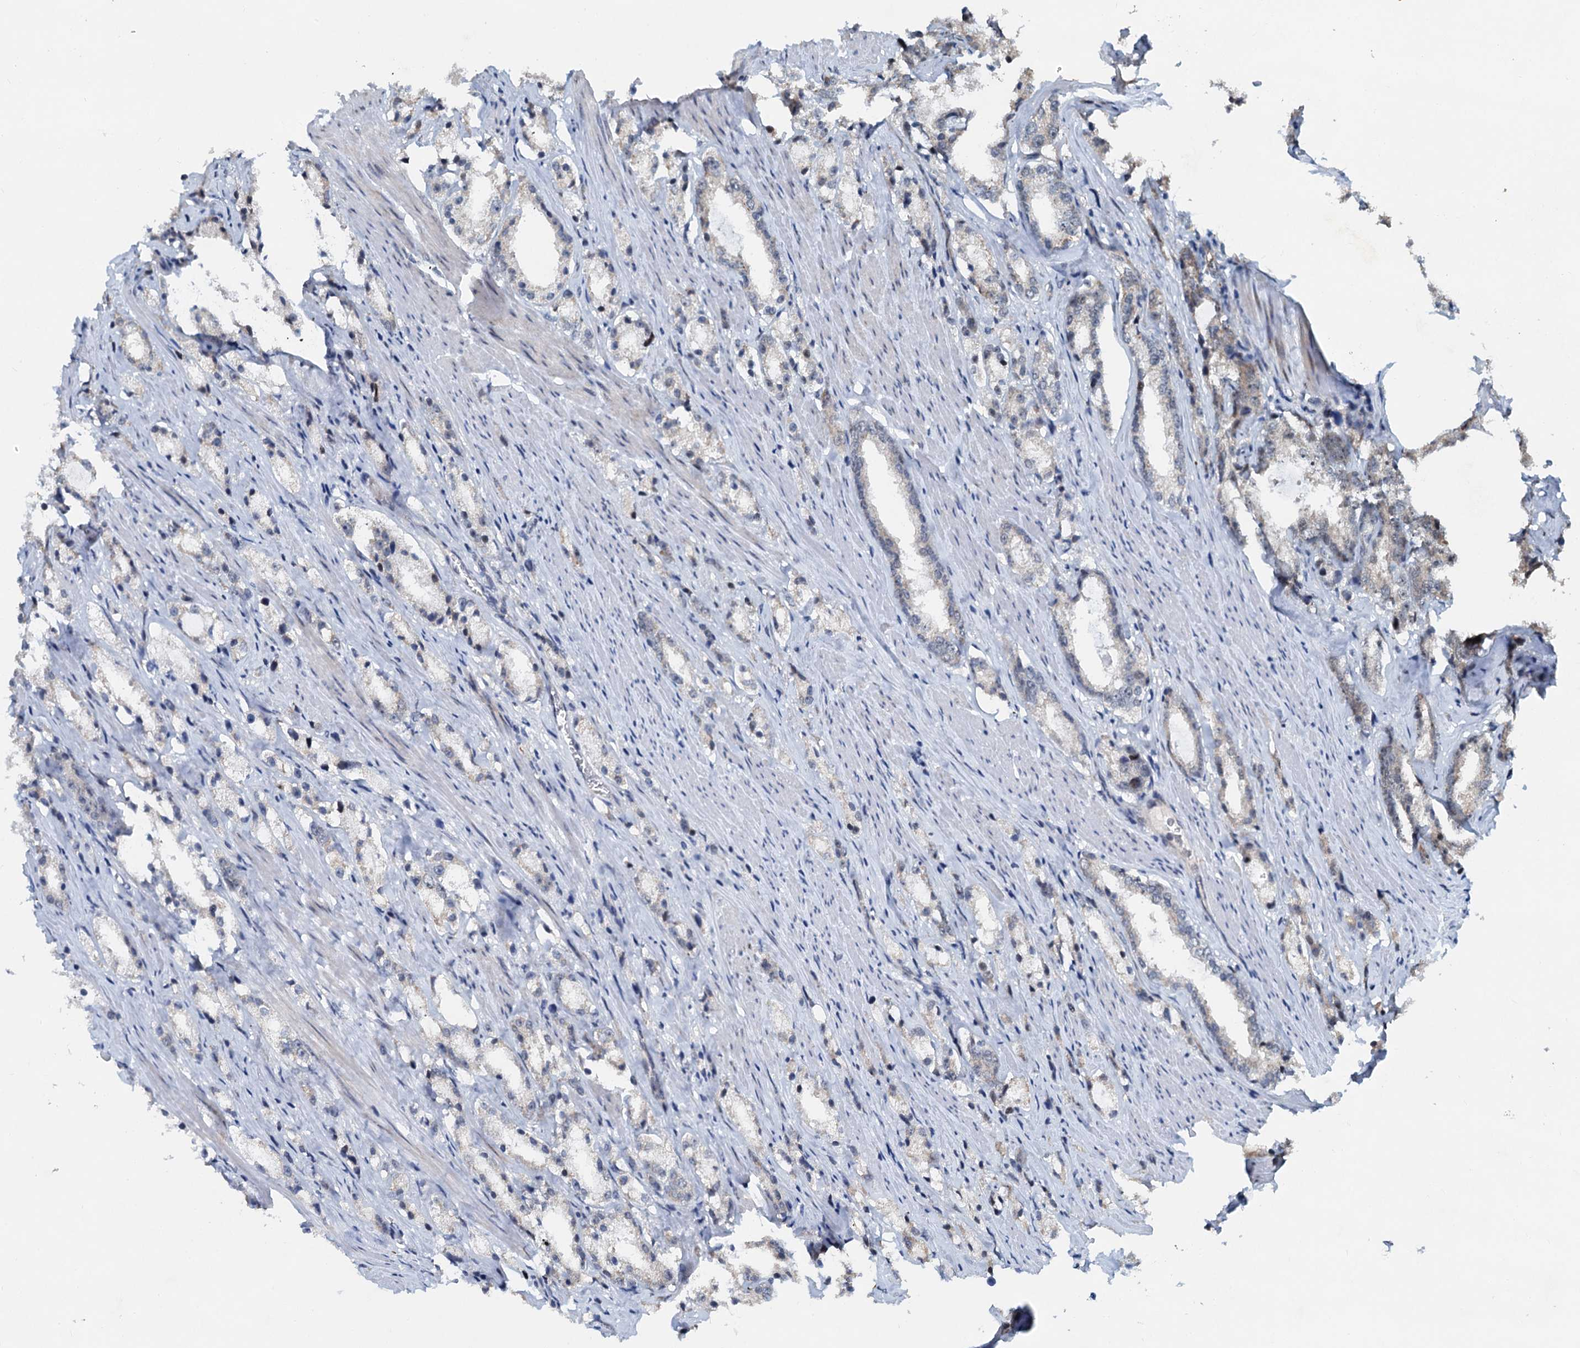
{"staining": {"intensity": "negative", "quantity": "none", "location": "none"}, "tissue": "prostate cancer", "cell_type": "Tumor cells", "image_type": "cancer", "snomed": [{"axis": "morphology", "description": "Adenocarcinoma, High grade"}, {"axis": "topography", "description": "Prostate"}], "caption": "The immunohistochemistry (IHC) image has no significant expression in tumor cells of prostate cancer tissue.", "gene": "DNAJC21", "patient": {"sex": "male", "age": 66}}